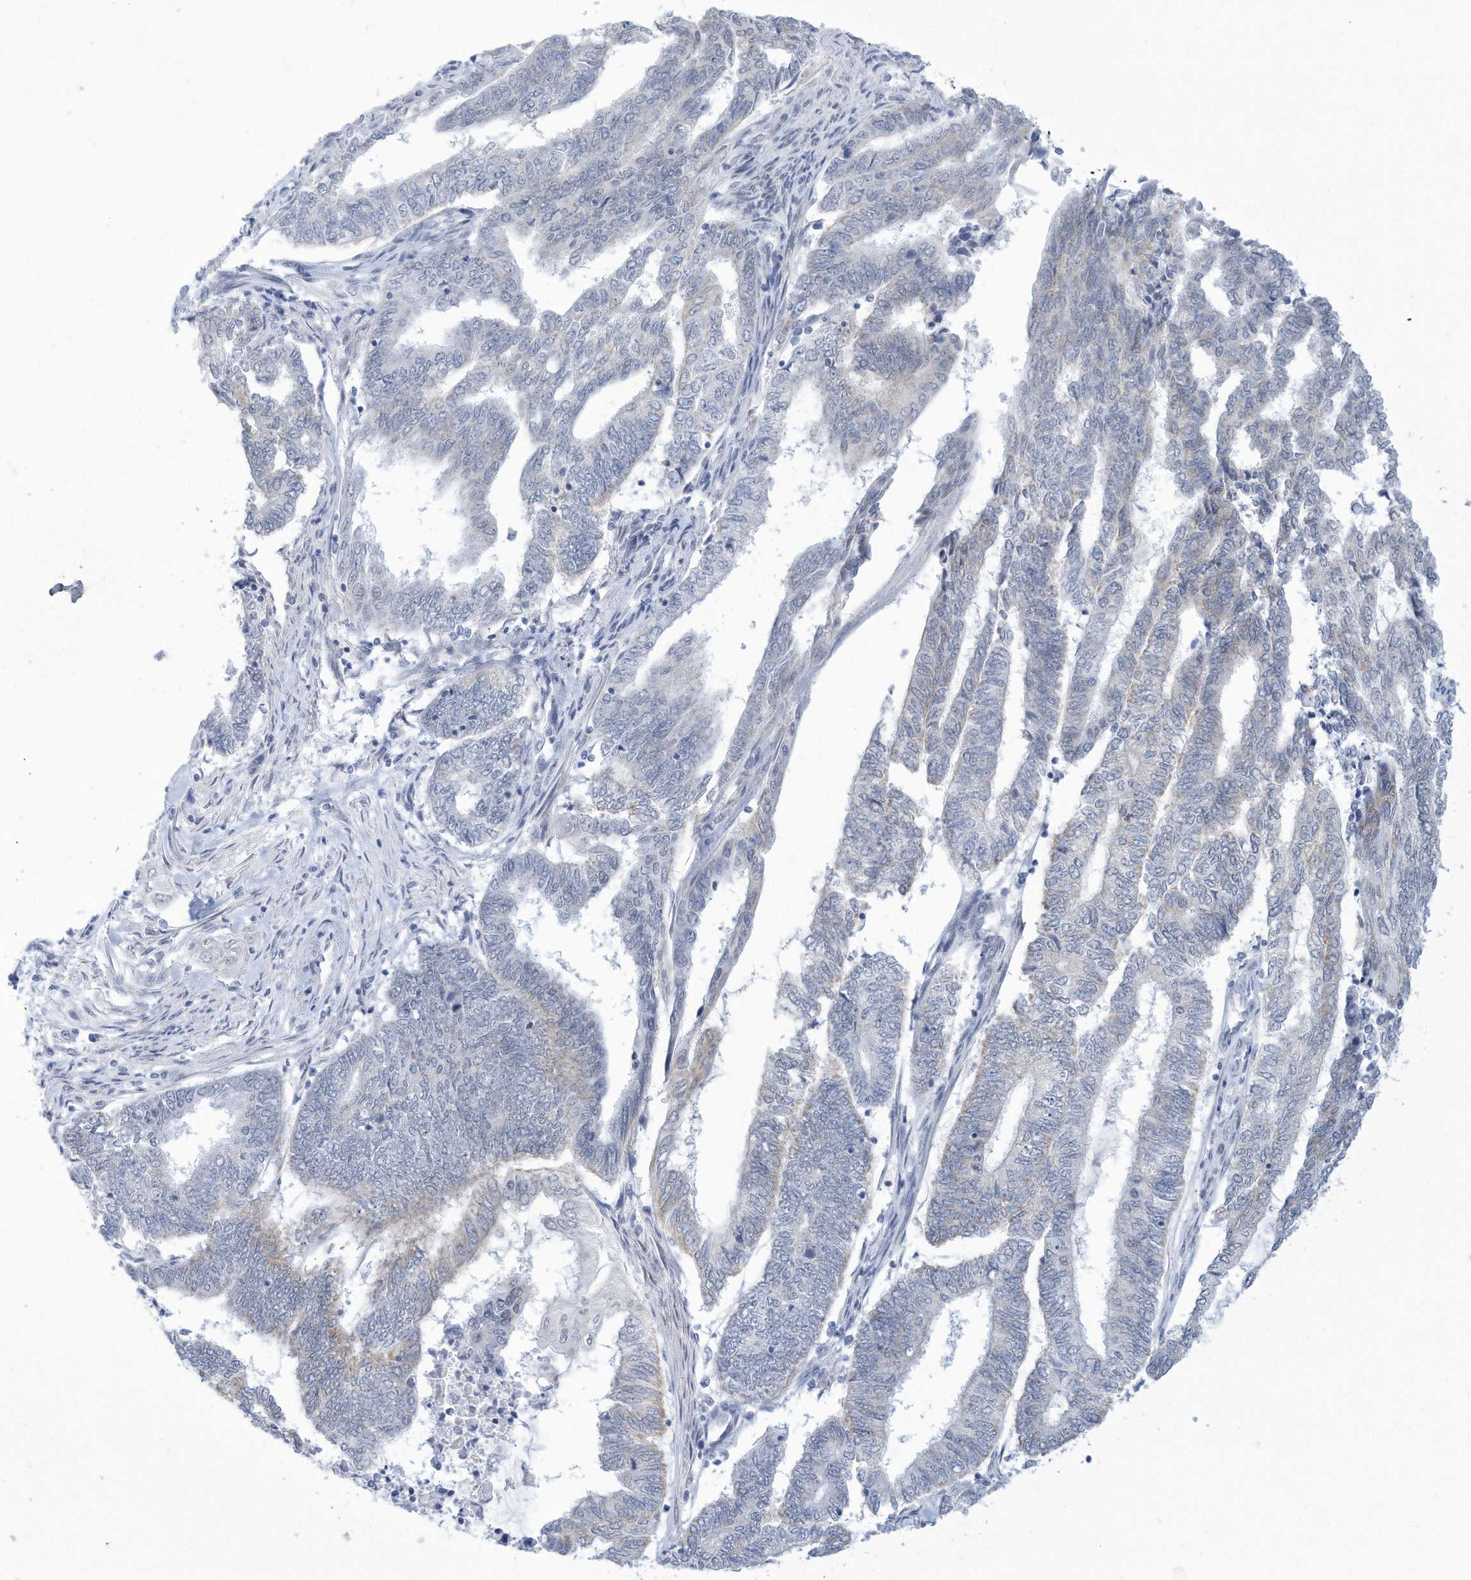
{"staining": {"intensity": "negative", "quantity": "none", "location": "none"}, "tissue": "endometrial cancer", "cell_type": "Tumor cells", "image_type": "cancer", "snomed": [{"axis": "morphology", "description": "Adenocarcinoma, NOS"}, {"axis": "topography", "description": "Uterus"}, {"axis": "topography", "description": "Endometrium"}], "caption": "Tumor cells are negative for protein expression in human endometrial adenocarcinoma.", "gene": "ALDH6A1", "patient": {"sex": "female", "age": 70}}